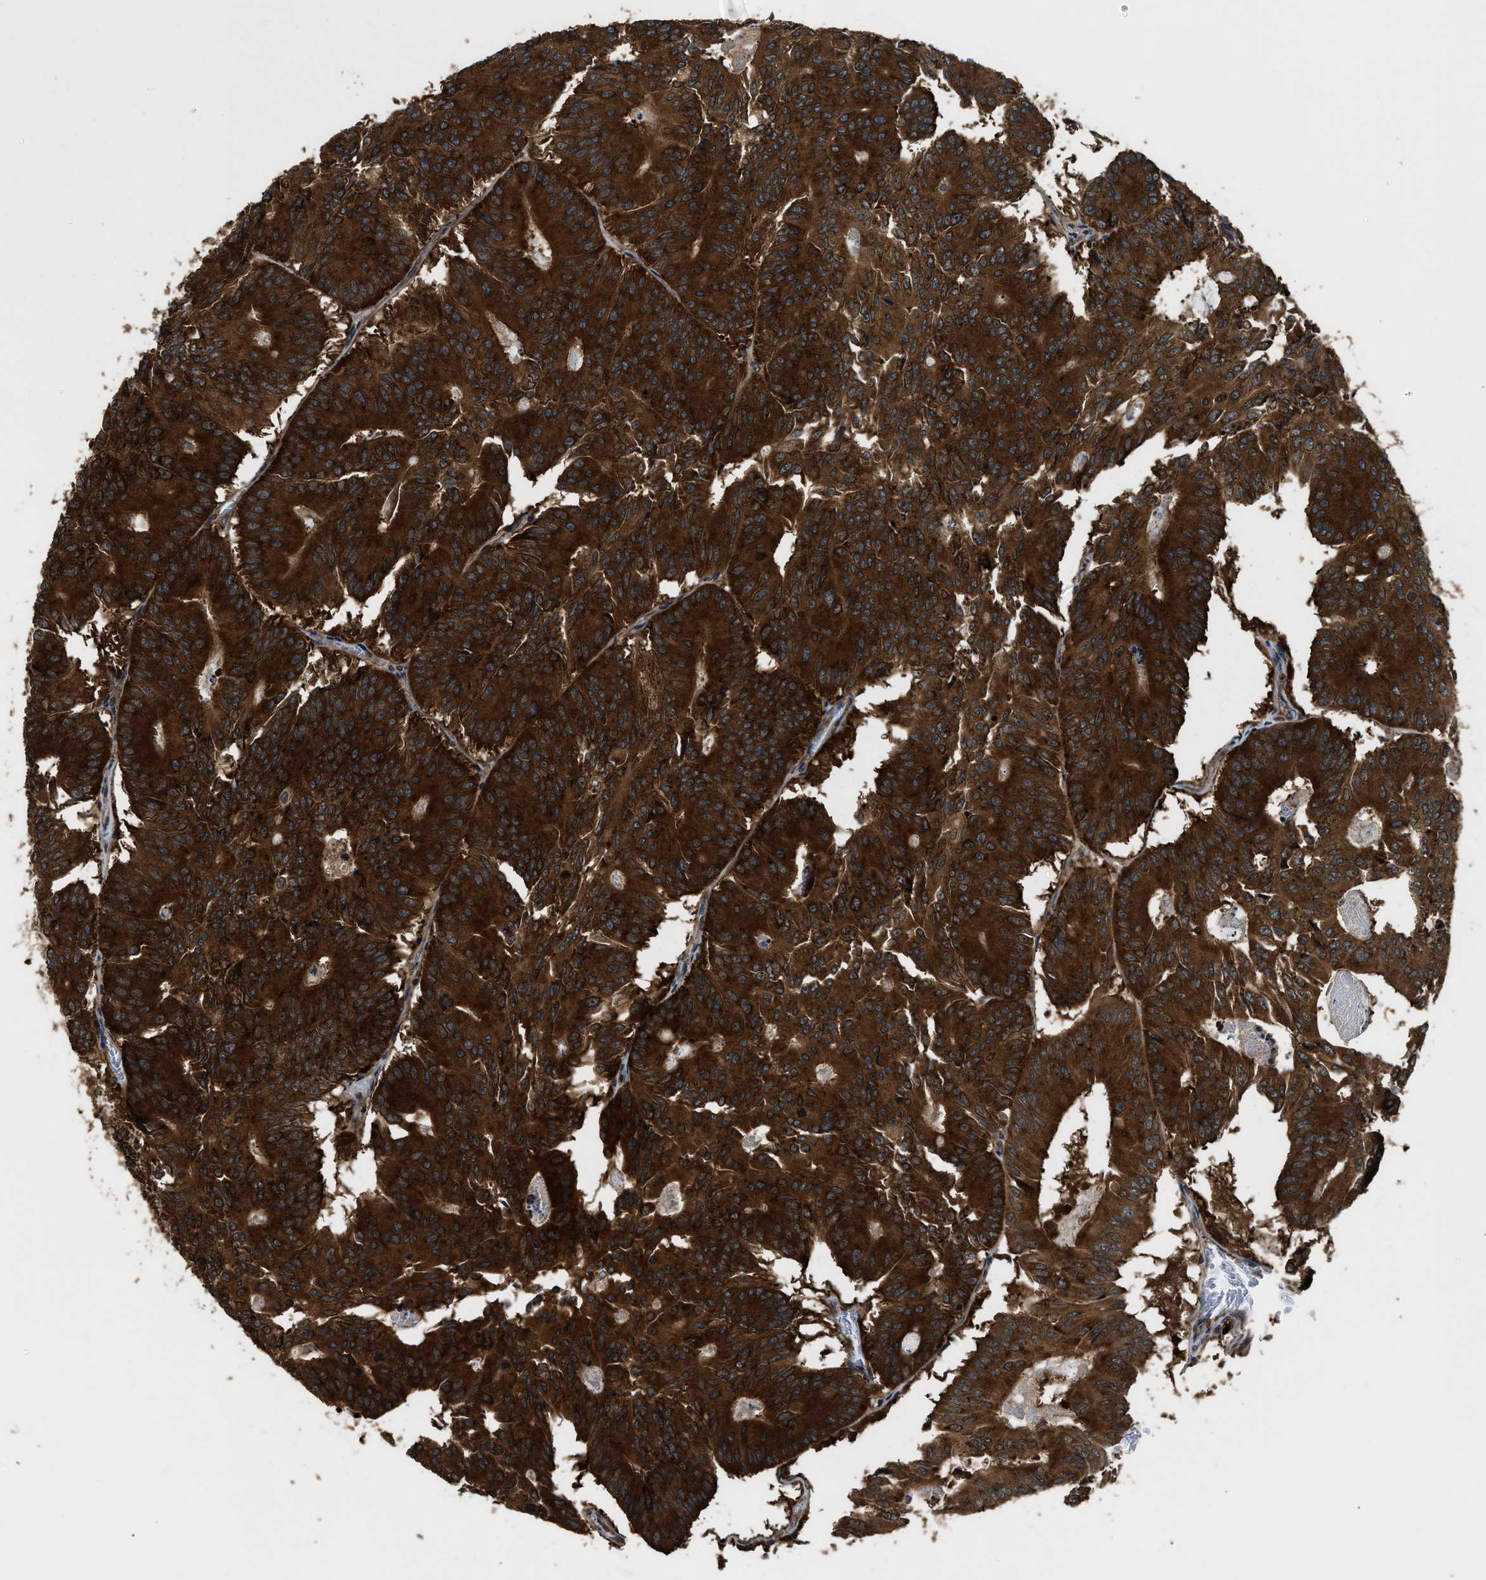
{"staining": {"intensity": "strong", "quantity": ">75%", "location": "cytoplasmic/membranous"}, "tissue": "colorectal cancer", "cell_type": "Tumor cells", "image_type": "cancer", "snomed": [{"axis": "morphology", "description": "Adenocarcinoma, NOS"}, {"axis": "topography", "description": "Colon"}], "caption": "About >75% of tumor cells in colorectal adenocarcinoma demonstrate strong cytoplasmic/membranous protein expression as visualized by brown immunohistochemical staining.", "gene": "DNAJC2", "patient": {"sex": "male", "age": 87}}